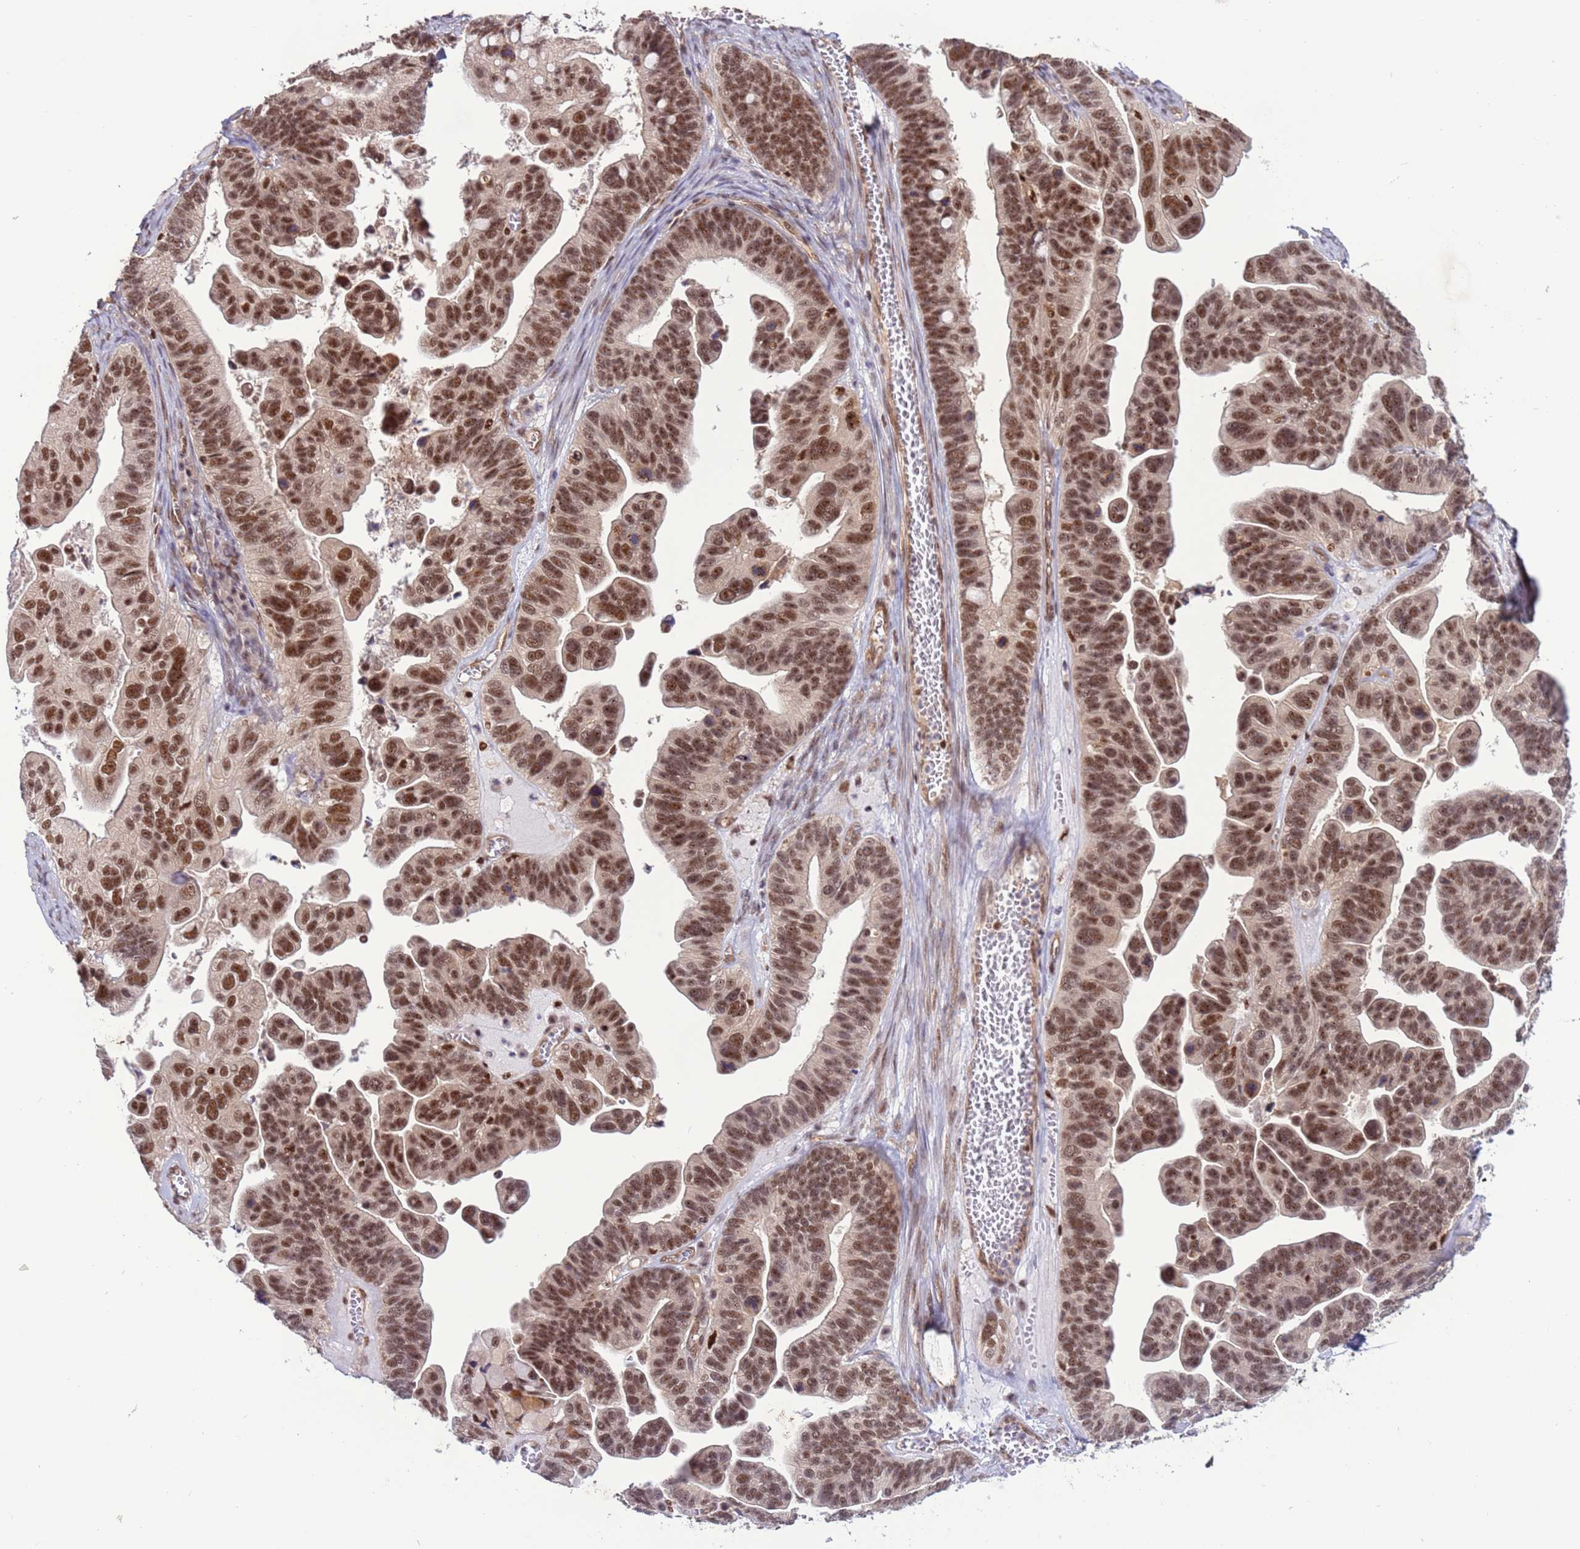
{"staining": {"intensity": "moderate", "quantity": ">75%", "location": "nuclear"}, "tissue": "ovarian cancer", "cell_type": "Tumor cells", "image_type": "cancer", "snomed": [{"axis": "morphology", "description": "Cystadenocarcinoma, serous, NOS"}, {"axis": "topography", "description": "Ovary"}], "caption": "Immunohistochemical staining of serous cystadenocarcinoma (ovarian) reveals medium levels of moderate nuclear staining in about >75% of tumor cells.", "gene": "PRPF6", "patient": {"sex": "female", "age": 56}}